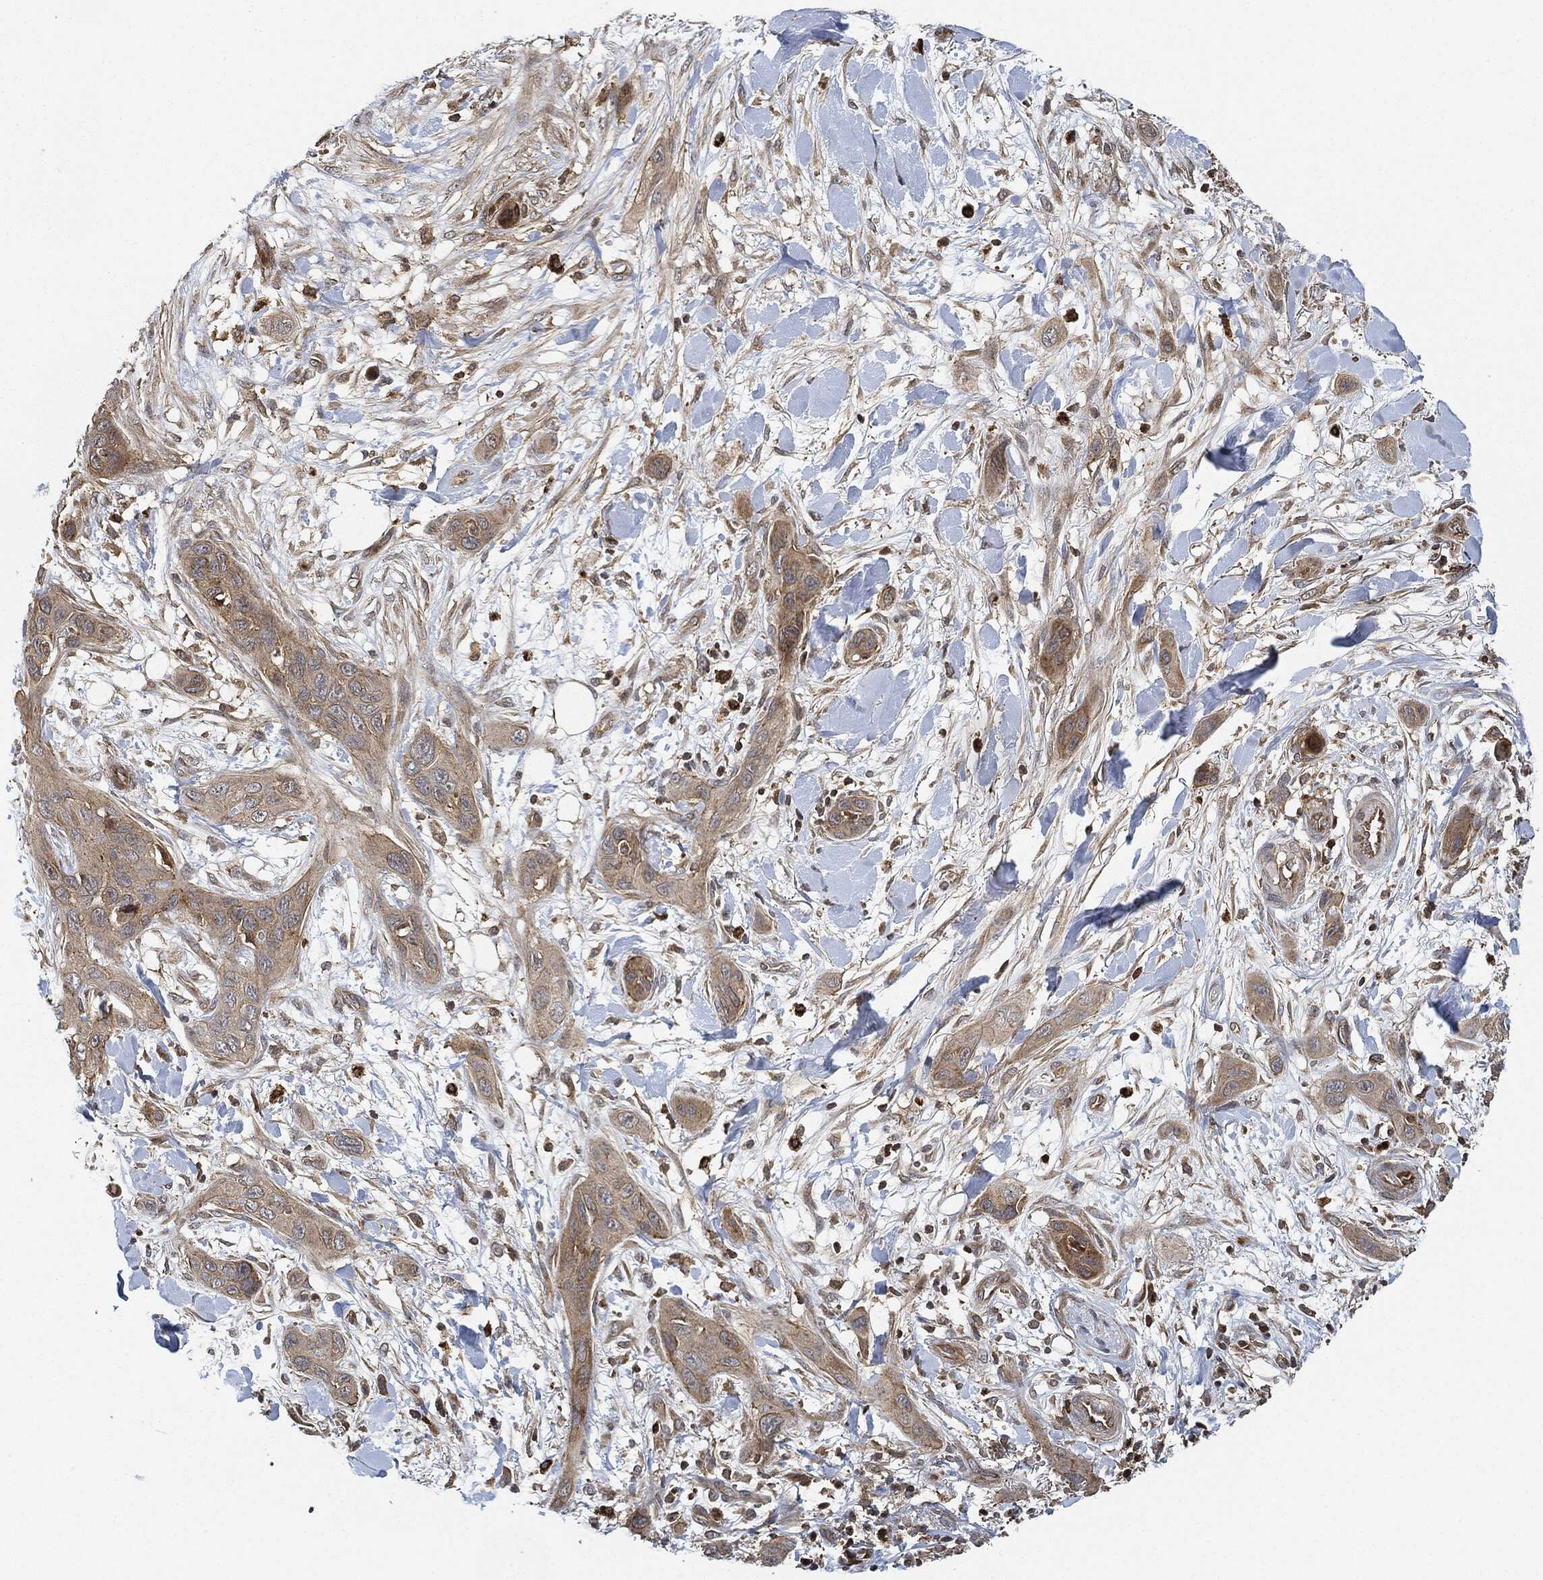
{"staining": {"intensity": "moderate", "quantity": "25%-75%", "location": "cytoplasmic/membranous"}, "tissue": "skin cancer", "cell_type": "Tumor cells", "image_type": "cancer", "snomed": [{"axis": "morphology", "description": "Squamous cell carcinoma, NOS"}, {"axis": "topography", "description": "Skin"}], "caption": "Skin cancer stained for a protein demonstrates moderate cytoplasmic/membranous positivity in tumor cells.", "gene": "MAP3K3", "patient": {"sex": "male", "age": 78}}